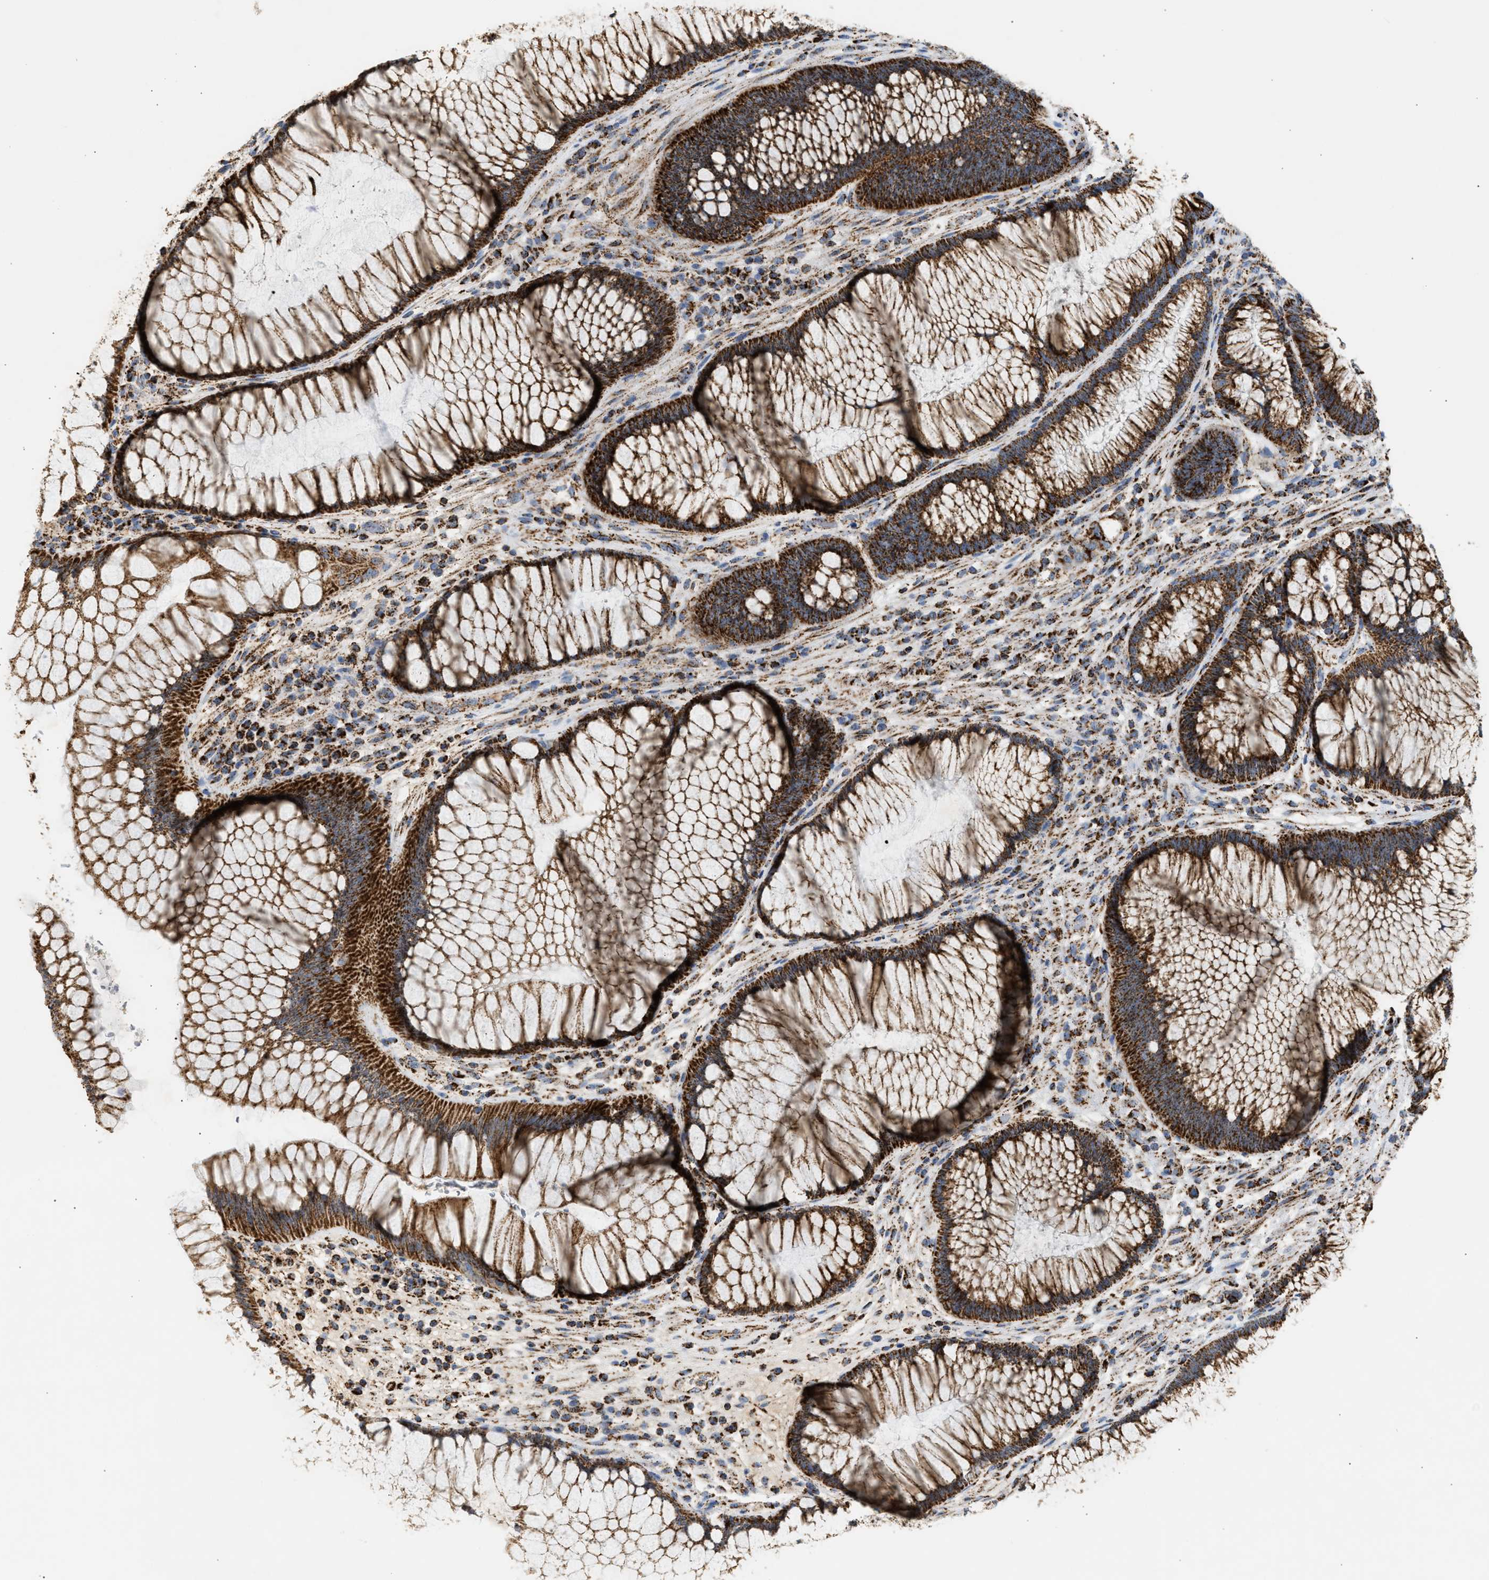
{"staining": {"intensity": "strong", "quantity": ">75%", "location": "cytoplasmic/membranous"}, "tissue": "rectum", "cell_type": "Glandular cells", "image_type": "normal", "snomed": [{"axis": "morphology", "description": "Normal tissue, NOS"}, {"axis": "topography", "description": "Rectum"}], "caption": "Brown immunohistochemical staining in benign rectum displays strong cytoplasmic/membranous positivity in about >75% of glandular cells. (DAB (3,3'-diaminobenzidine) IHC with brightfield microscopy, high magnification).", "gene": "OGDH", "patient": {"sex": "male", "age": 51}}